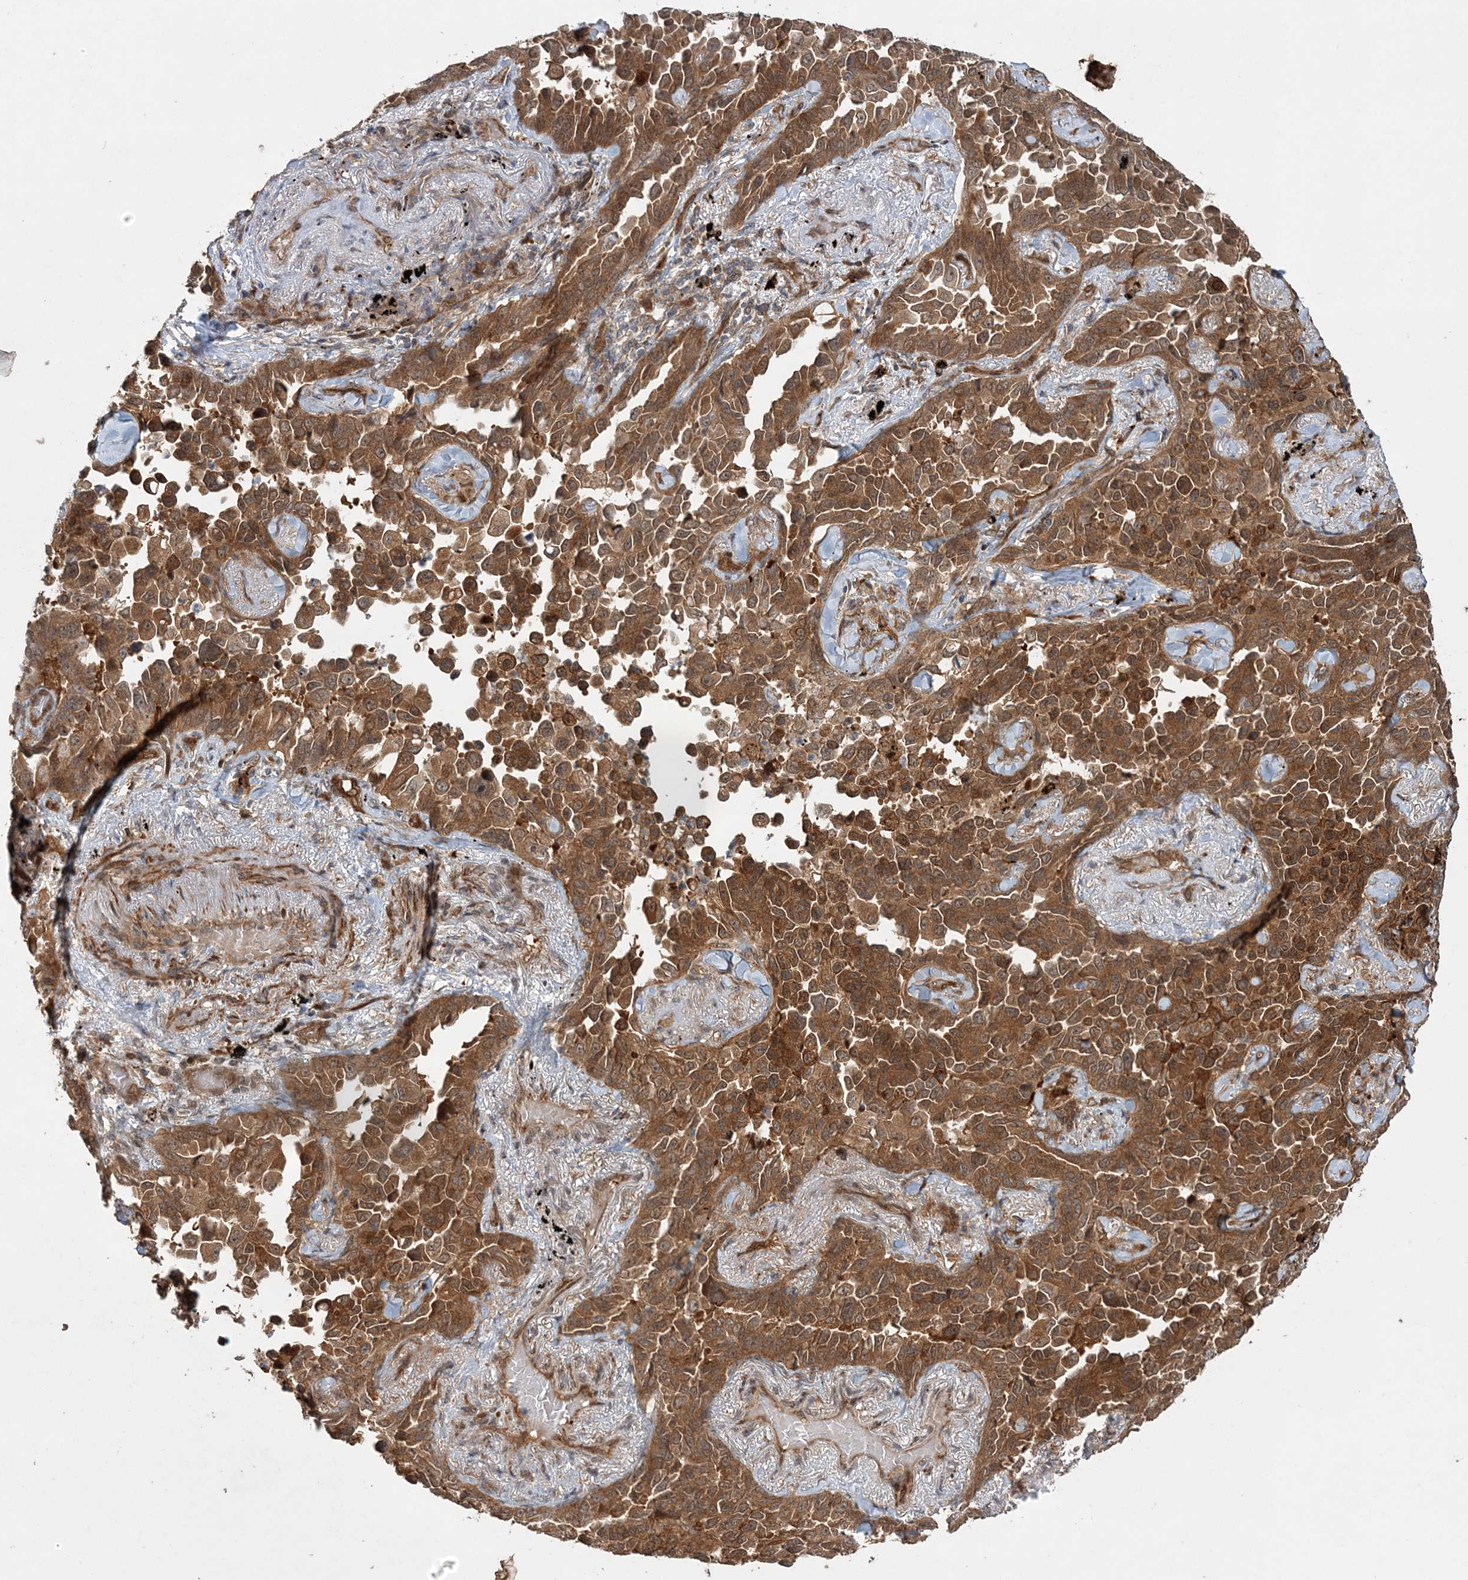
{"staining": {"intensity": "moderate", "quantity": ">75%", "location": "cytoplasmic/membranous"}, "tissue": "lung cancer", "cell_type": "Tumor cells", "image_type": "cancer", "snomed": [{"axis": "morphology", "description": "Adenocarcinoma, NOS"}, {"axis": "topography", "description": "Lung"}], "caption": "This image displays lung cancer (adenocarcinoma) stained with immunohistochemistry (IHC) to label a protein in brown. The cytoplasmic/membranous of tumor cells show moderate positivity for the protein. Nuclei are counter-stained blue.", "gene": "UBTD2", "patient": {"sex": "female", "age": 67}}